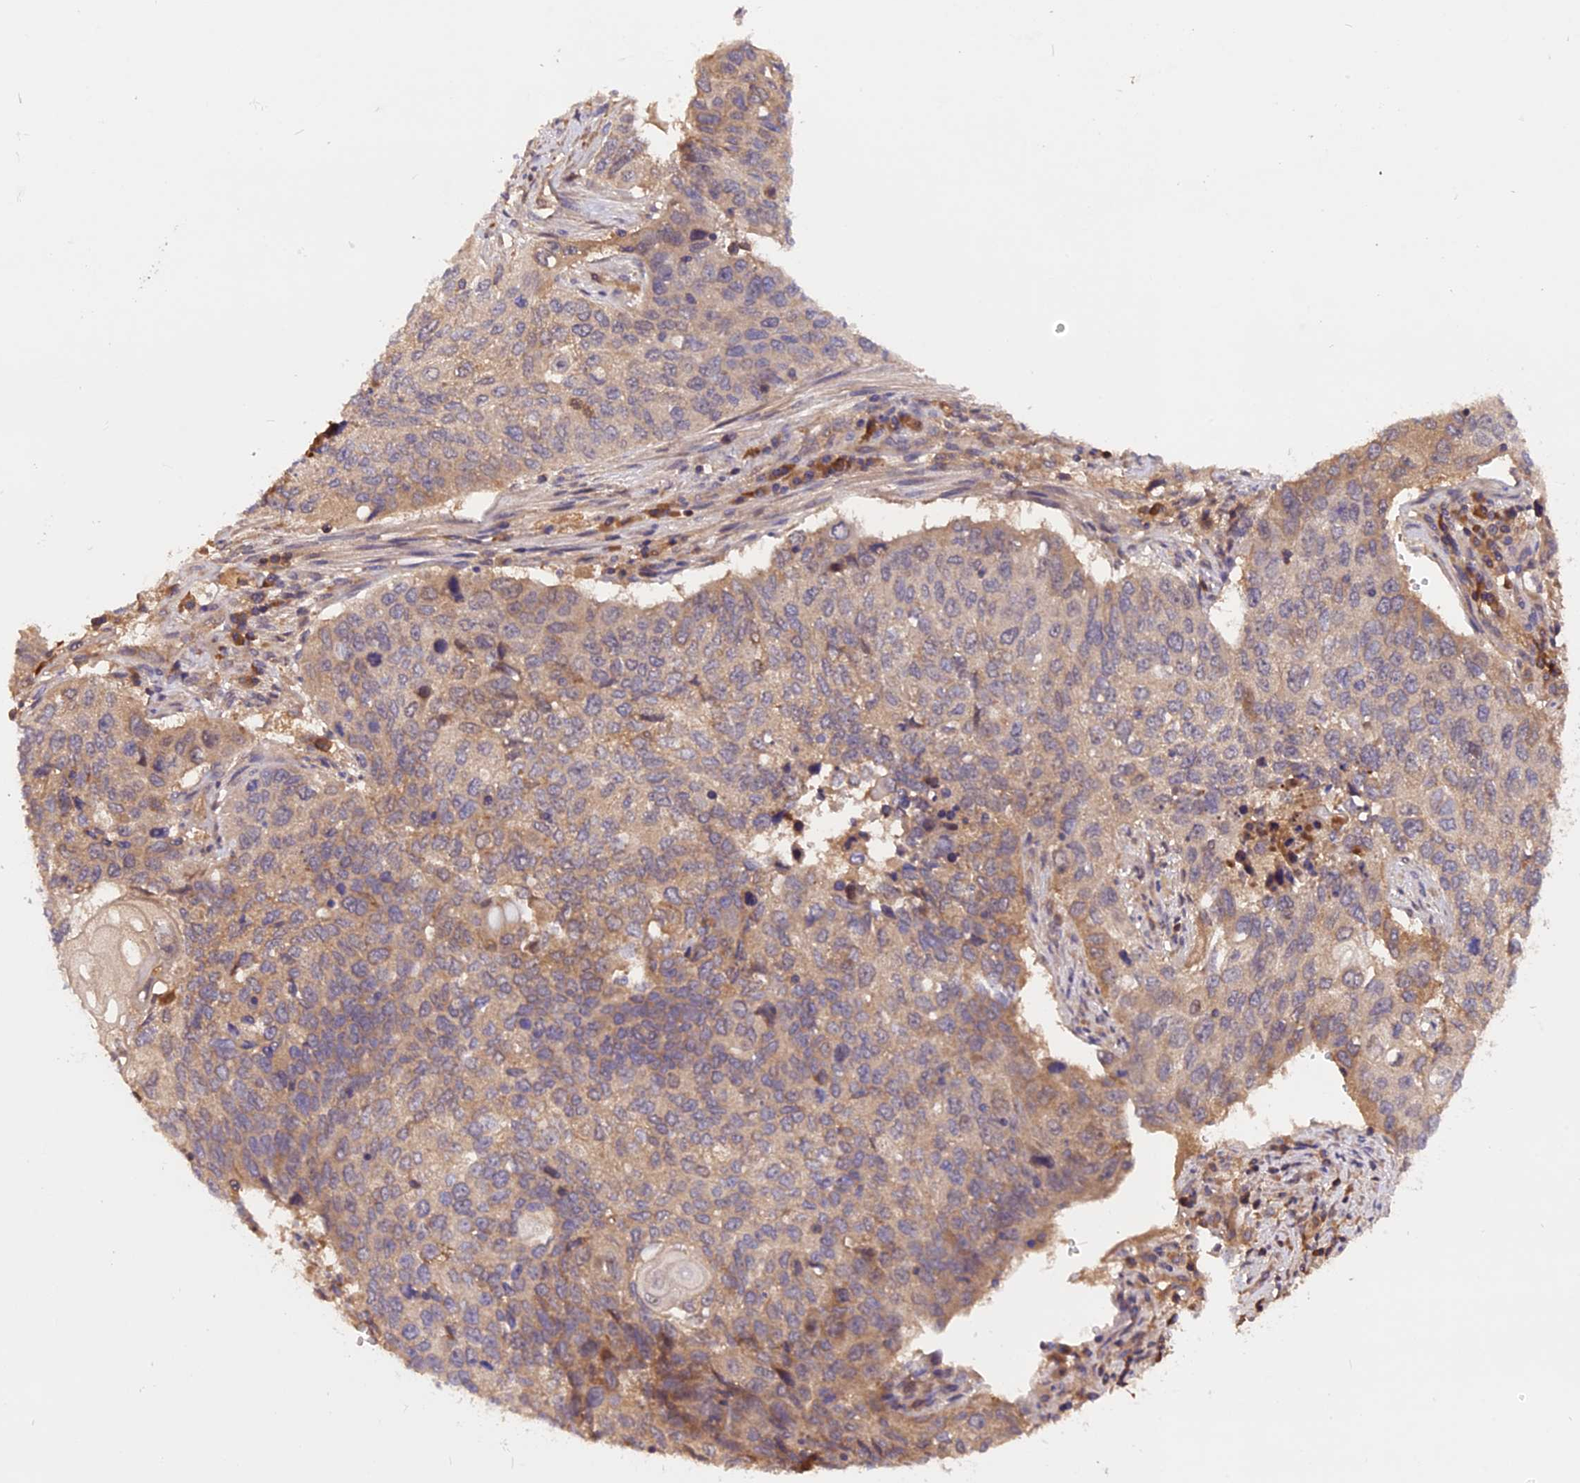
{"staining": {"intensity": "weak", "quantity": "25%-75%", "location": "cytoplasmic/membranous"}, "tissue": "lung cancer", "cell_type": "Tumor cells", "image_type": "cancer", "snomed": [{"axis": "morphology", "description": "Squamous cell carcinoma, NOS"}, {"axis": "topography", "description": "Lung"}], "caption": "Lung cancer (squamous cell carcinoma) was stained to show a protein in brown. There is low levels of weak cytoplasmic/membranous staining in approximately 25%-75% of tumor cells. (DAB (3,3'-diaminobenzidine) IHC, brown staining for protein, blue staining for nuclei).", "gene": "MARK4", "patient": {"sex": "female", "age": 63}}